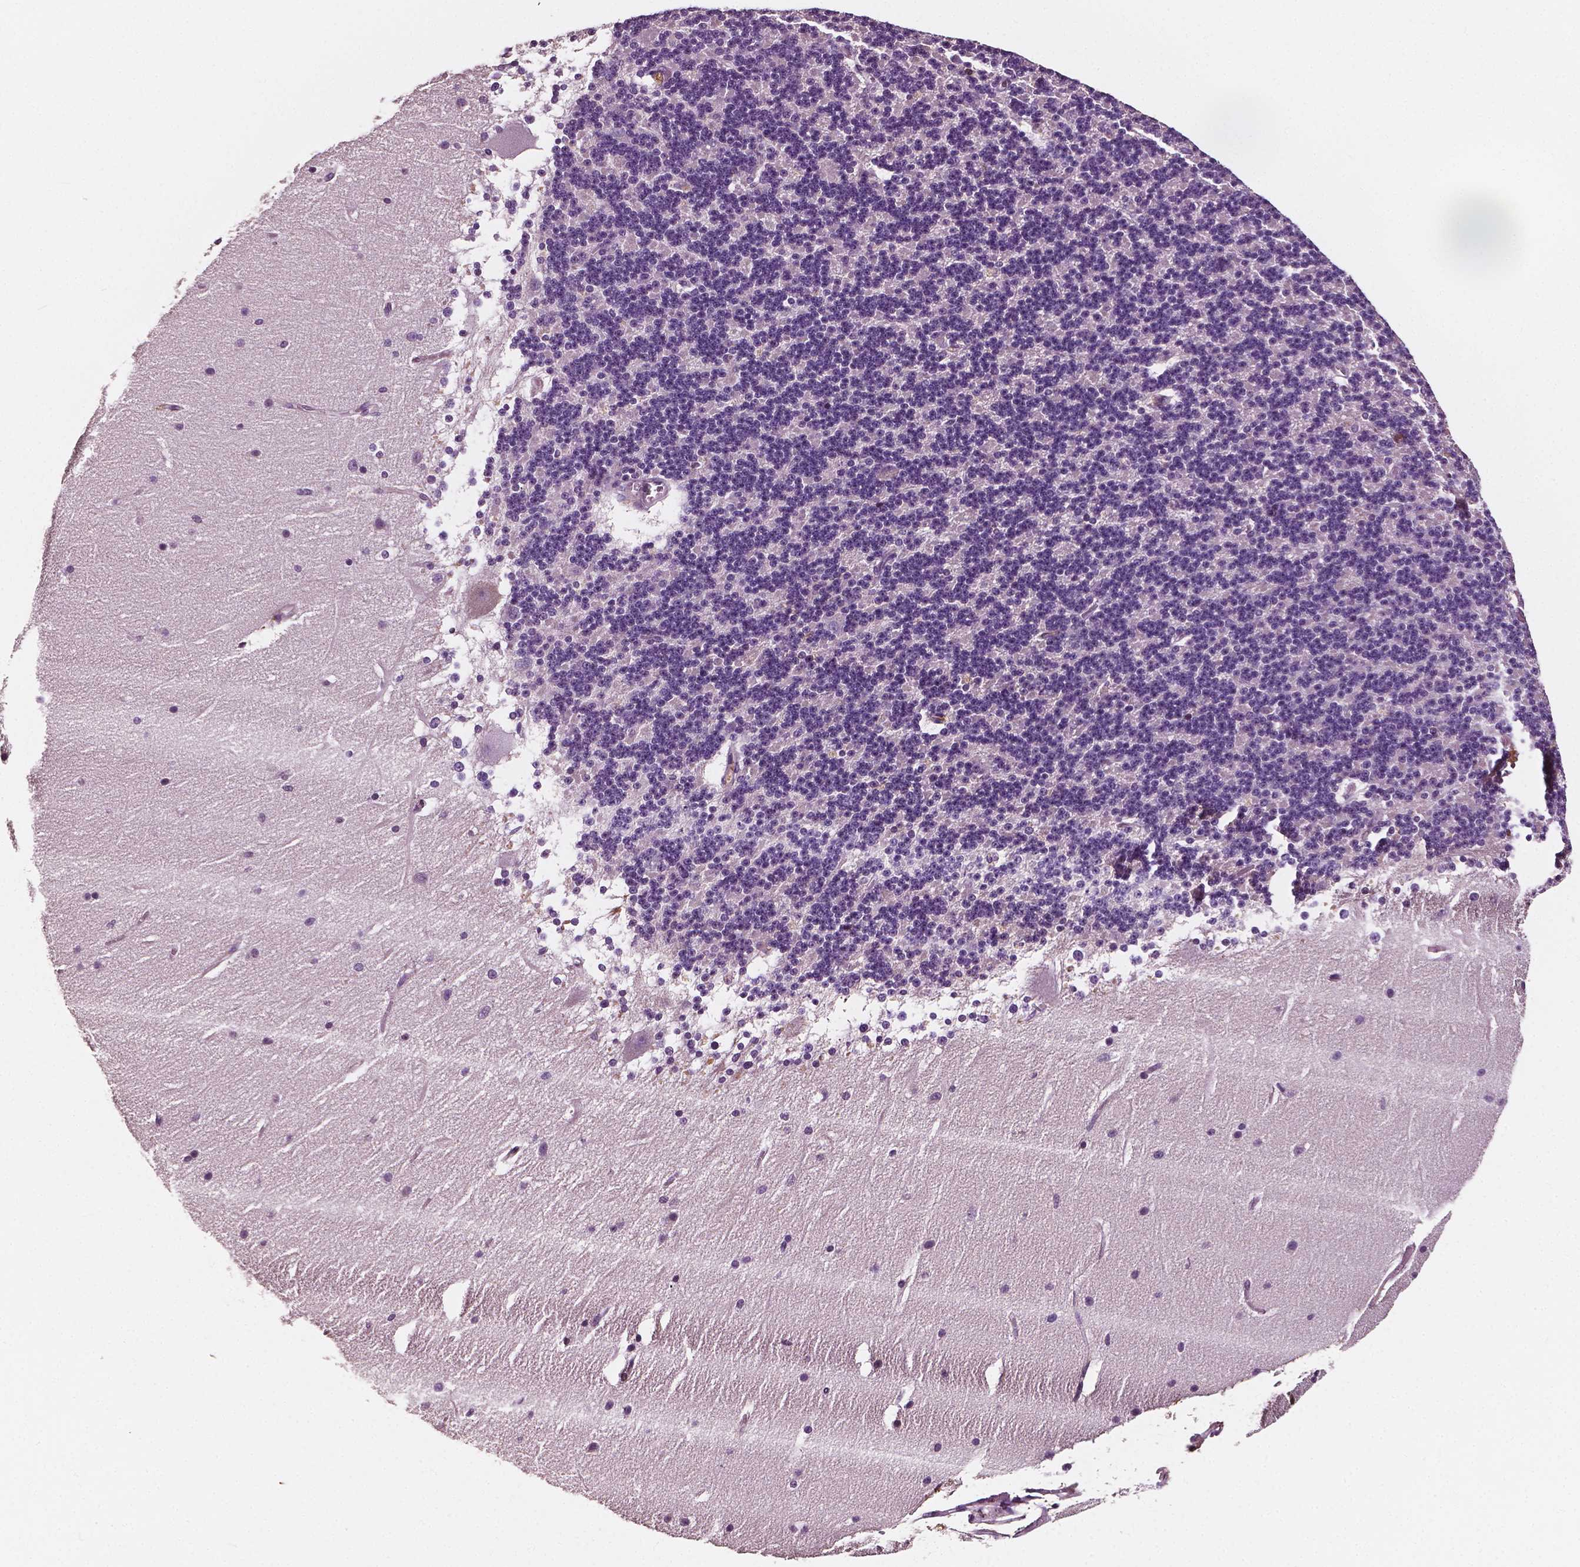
{"staining": {"intensity": "negative", "quantity": "none", "location": "none"}, "tissue": "cerebellum", "cell_type": "Cells in granular layer", "image_type": "normal", "snomed": [{"axis": "morphology", "description": "Normal tissue, NOS"}, {"axis": "topography", "description": "Cerebellum"}], "caption": "DAB immunohistochemical staining of unremarkable cerebellum shows no significant staining in cells in granular layer. The staining is performed using DAB (3,3'-diaminobenzidine) brown chromogen with nuclei counter-stained in using hematoxylin.", "gene": "FBLN1", "patient": {"sex": "female", "age": 19}}